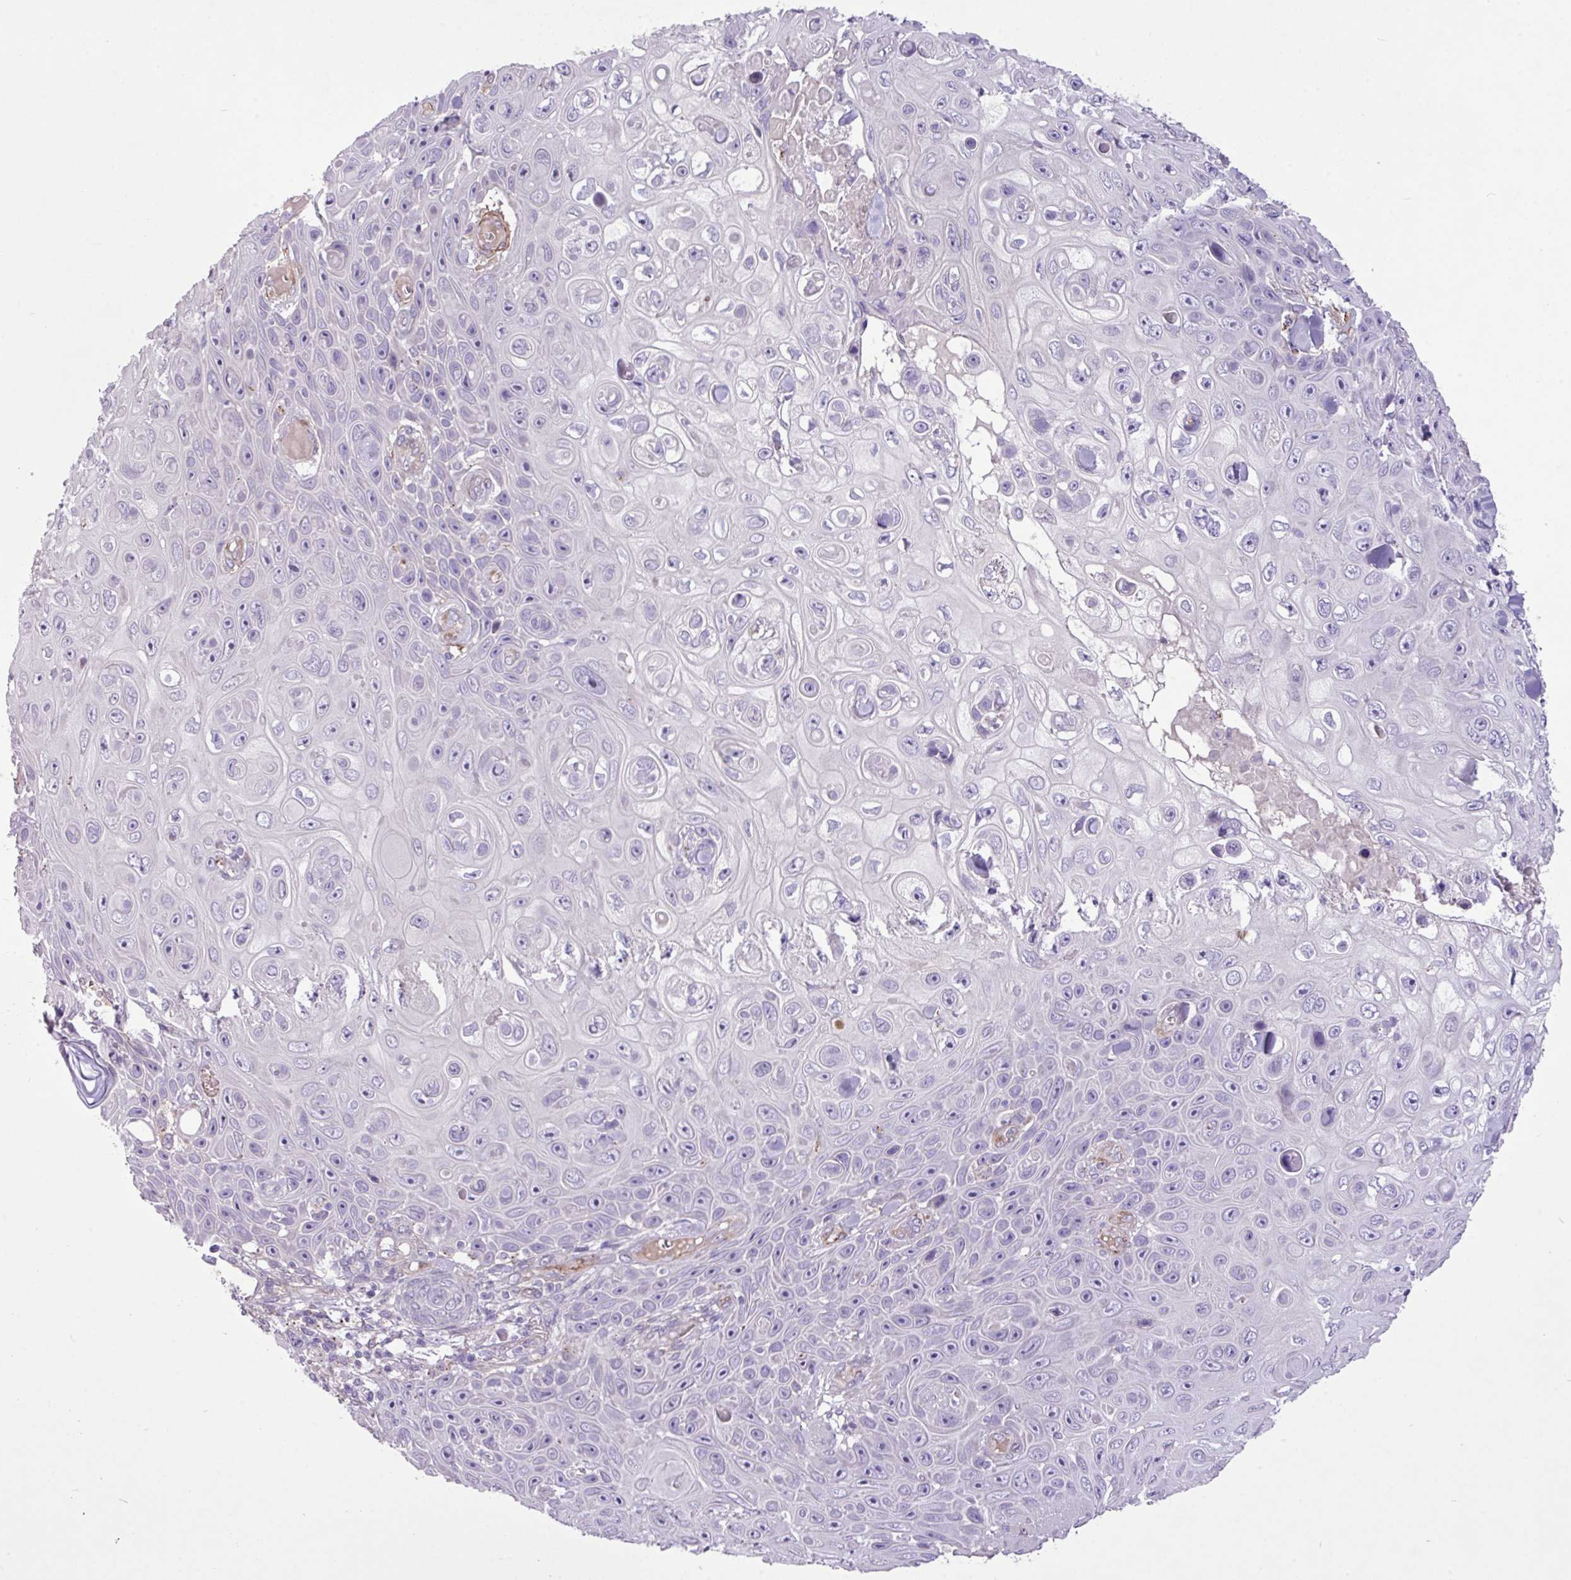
{"staining": {"intensity": "negative", "quantity": "none", "location": "none"}, "tissue": "skin cancer", "cell_type": "Tumor cells", "image_type": "cancer", "snomed": [{"axis": "morphology", "description": "Squamous cell carcinoma, NOS"}, {"axis": "topography", "description": "Skin"}], "caption": "Immunohistochemistry (IHC) photomicrograph of neoplastic tissue: skin squamous cell carcinoma stained with DAB demonstrates no significant protein staining in tumor cells.", "gene": "CD248", "patient": {"sex": "male", "age": 82}}